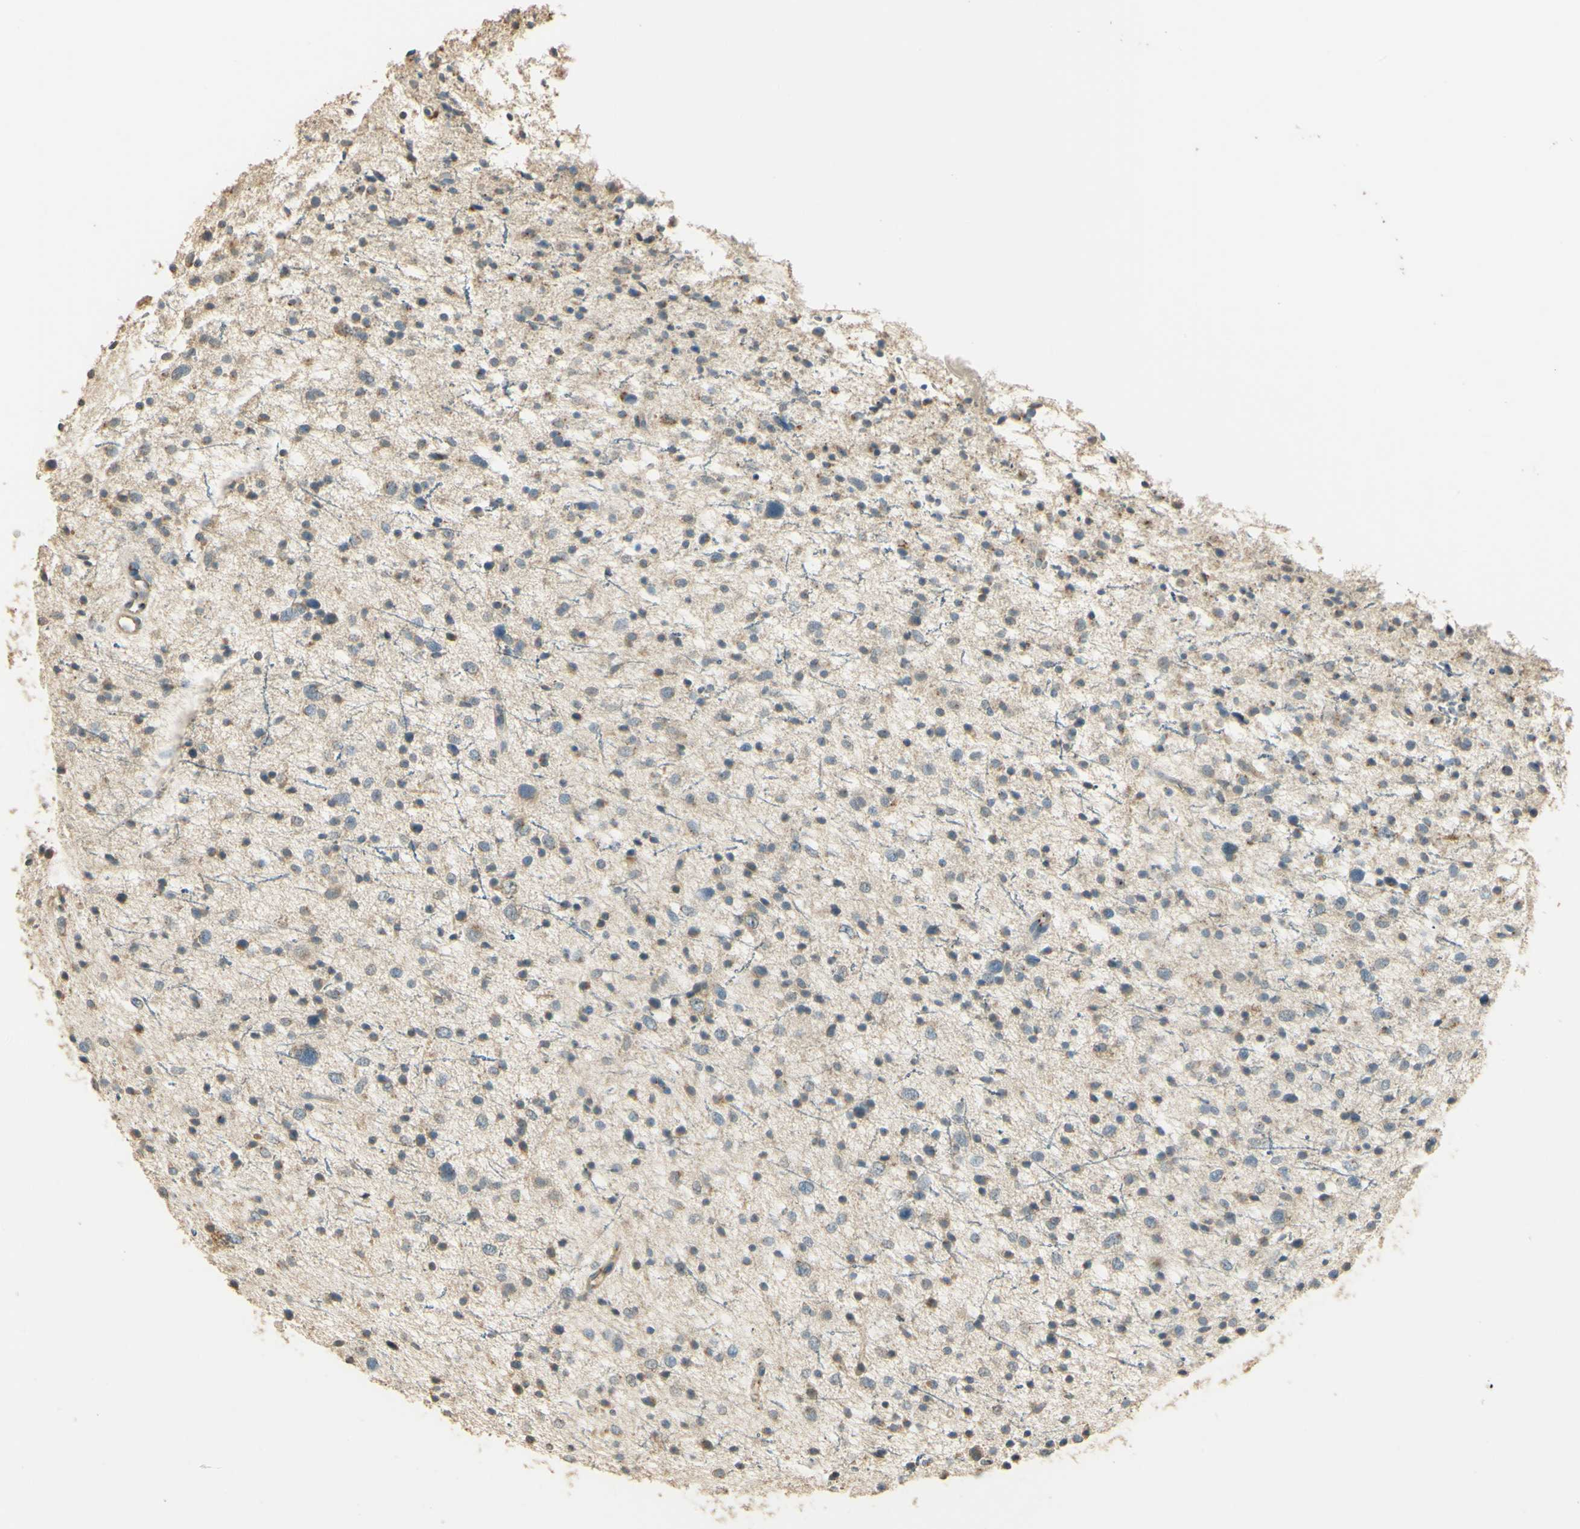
{"staining": {"intensity": "weak", "quantity": "25%-75%", "location": "cytoplasmic/membranous"}, "tissue": "glioma", "cell_type": "Tumor cells", "image_type": "cancer", "snomed": [{"axis": "morphology", "description": "Glioma, malignant, Low grade"}, {"axis": "topography", "description": "Brain"}], "caption": "Immunohistochemical staining of glioma shows low levels of weak cytoplasmic/membranous protein staining in approximately 25%-75% of tumor cells. (DAB (3,3'-diaminobenzidine) IHC with brightfield microscopy, high magnification).", "gene": "UXS1", "patient": {"sex": "female", "age": 37}}